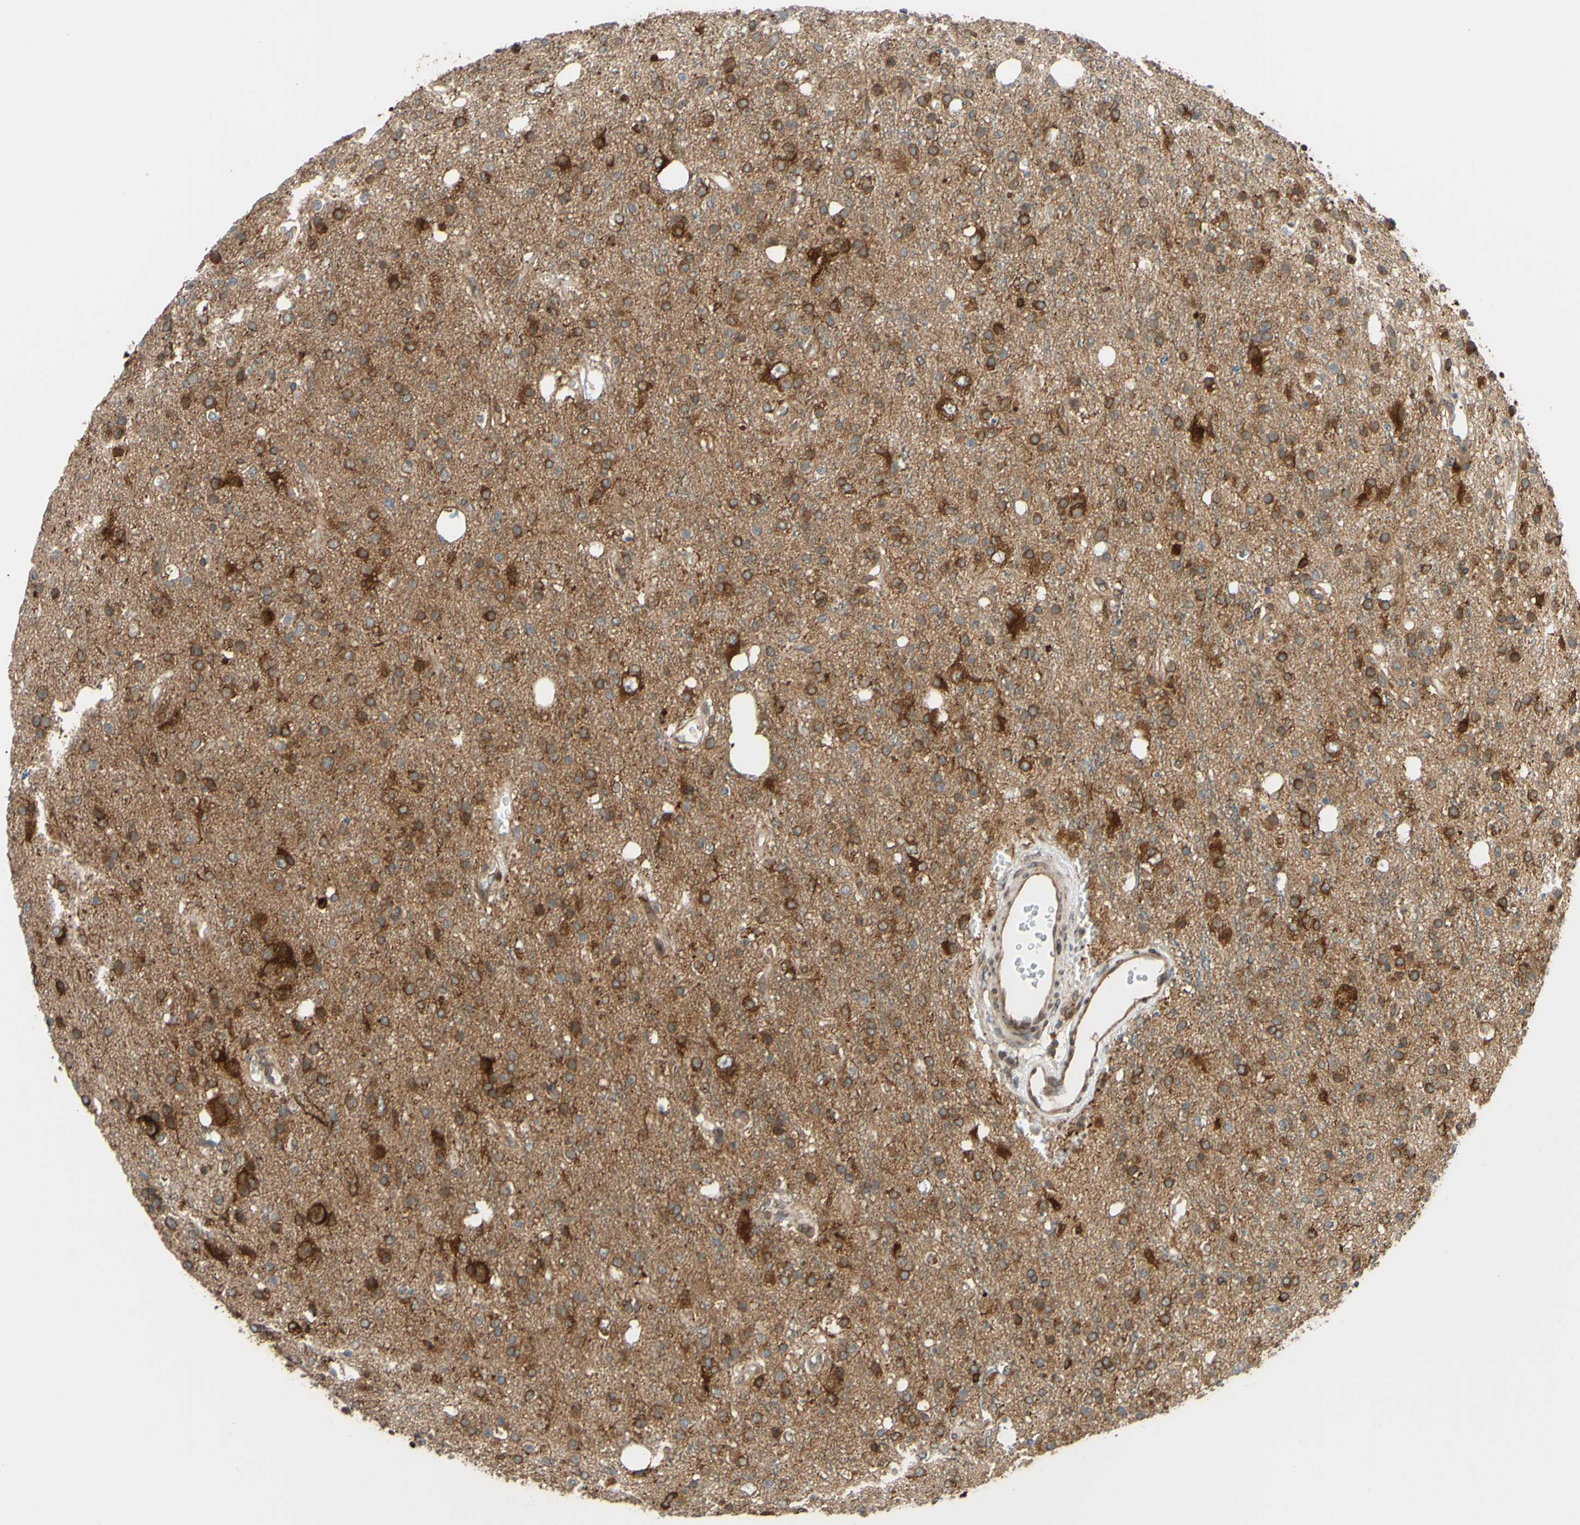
{"staining": {"intensity": "moderate", "quantity": ">75%", "location": "cytoplasmic/membranous"}, "tissue": "glioma", "cell_type": "Tumor cells", "image_type": "cancer", "snomed": [{"axis": "morphology", "description": "Glioma, malignant, High grade"}, {"axis": "topography", "description": "Brain"}], "caption": "Malignant glioma (high-grade) stained for a protein (brown) displays moderate cytoplasmic/membranous positive staining in about >75% of tumor cells.", "gene": "PRAF2", "patient": {"sex": "male", "age": 47}}